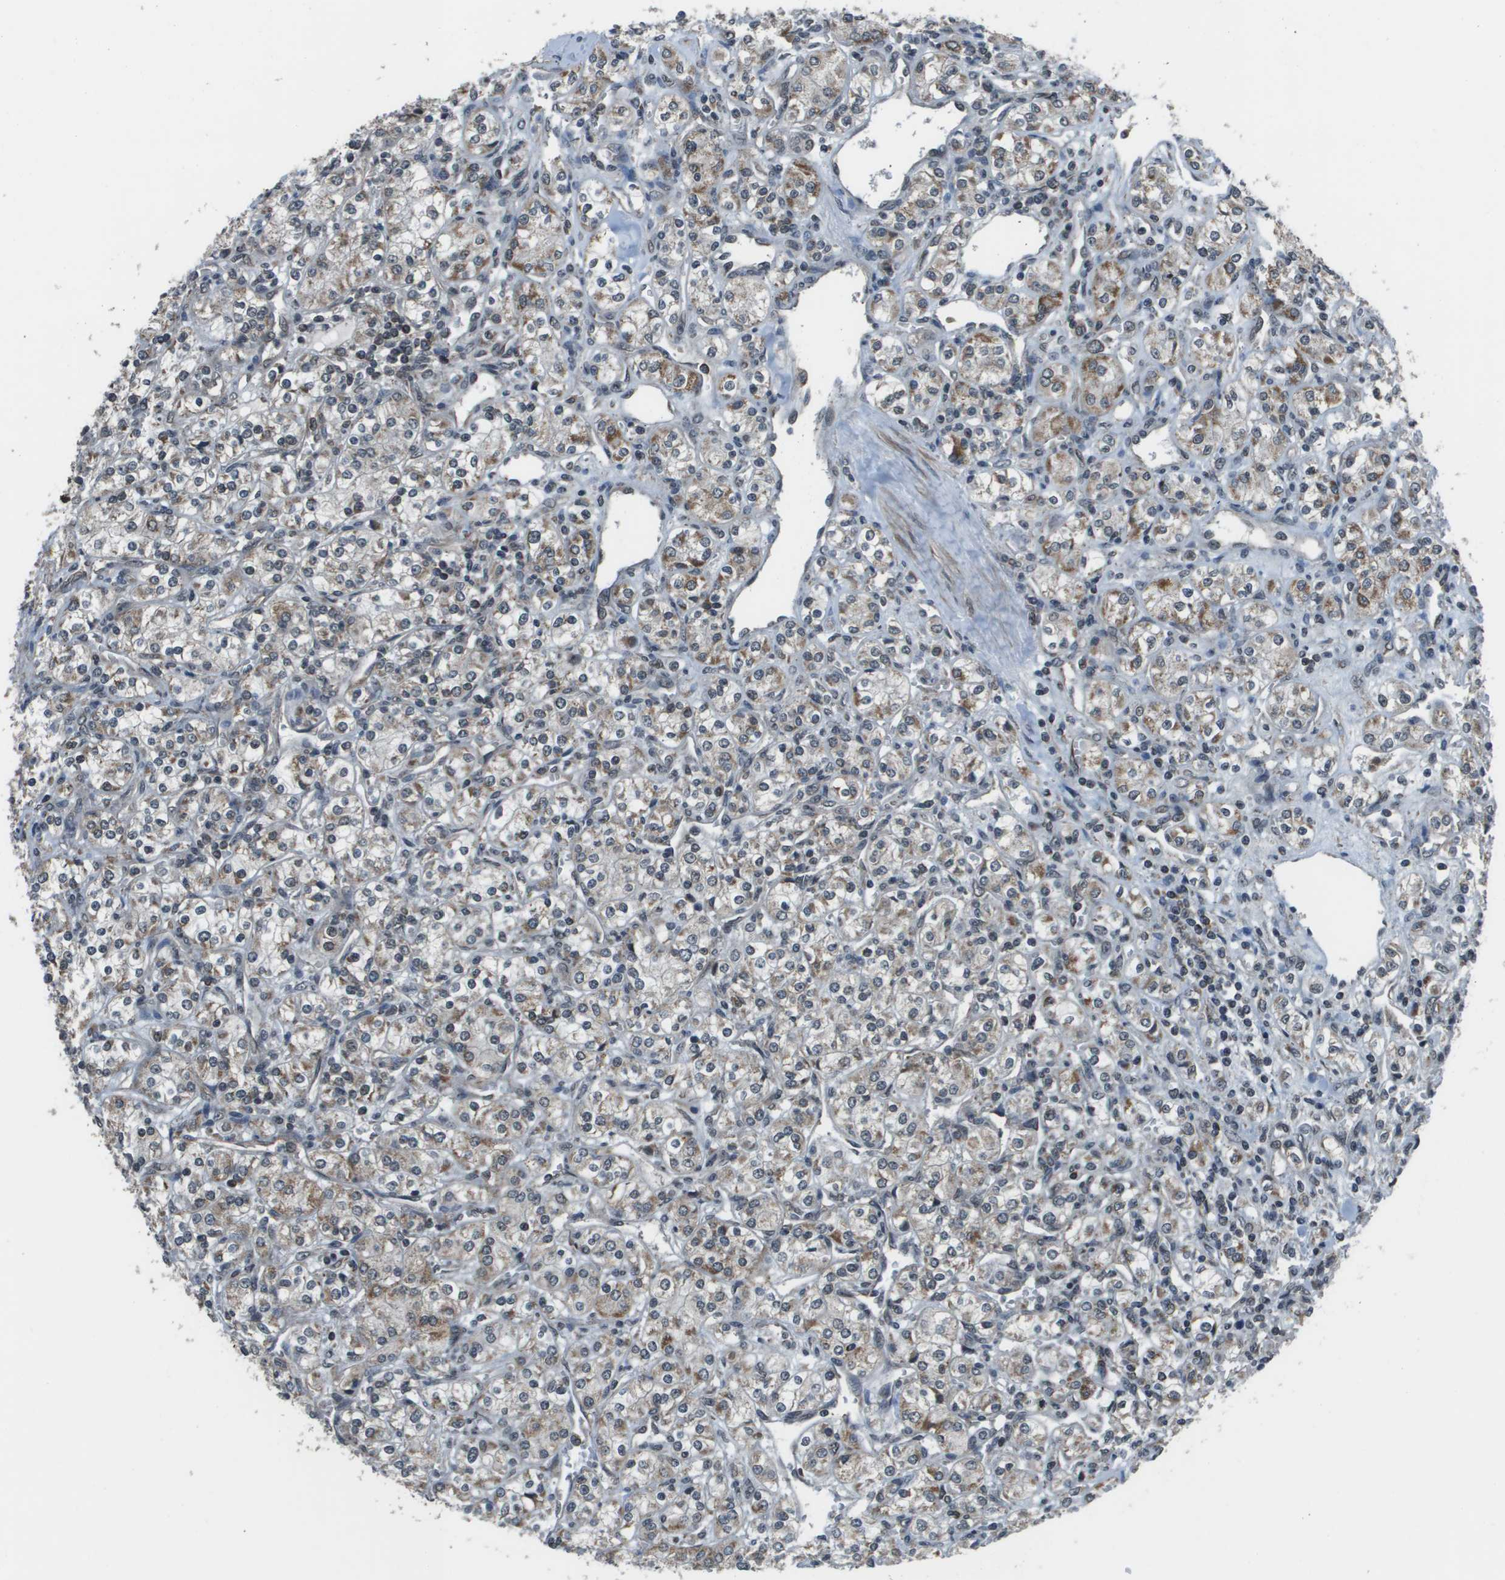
{"staining": {"intensity": "moderate", "quantity": "25%-75%", "location": "cytoplasmic/membranous"}, "tissue": "renal cancer", "cell_type": "Tumor cells", "image_type": "cancer", "snomed": [{"axis": "morphology", "description": "Adenocarcinoma, NOS"}, {"axis": "topography", "description": "Kidney"}], "caption": "Protein staining of renal adenocarcinoma tissue shows moderate cytoplasmic/membranous positivity in approximately 25%-75% of tumor cells.", "gene": "PPFIA1", "patient": {"sex": "male", "age": 77}}